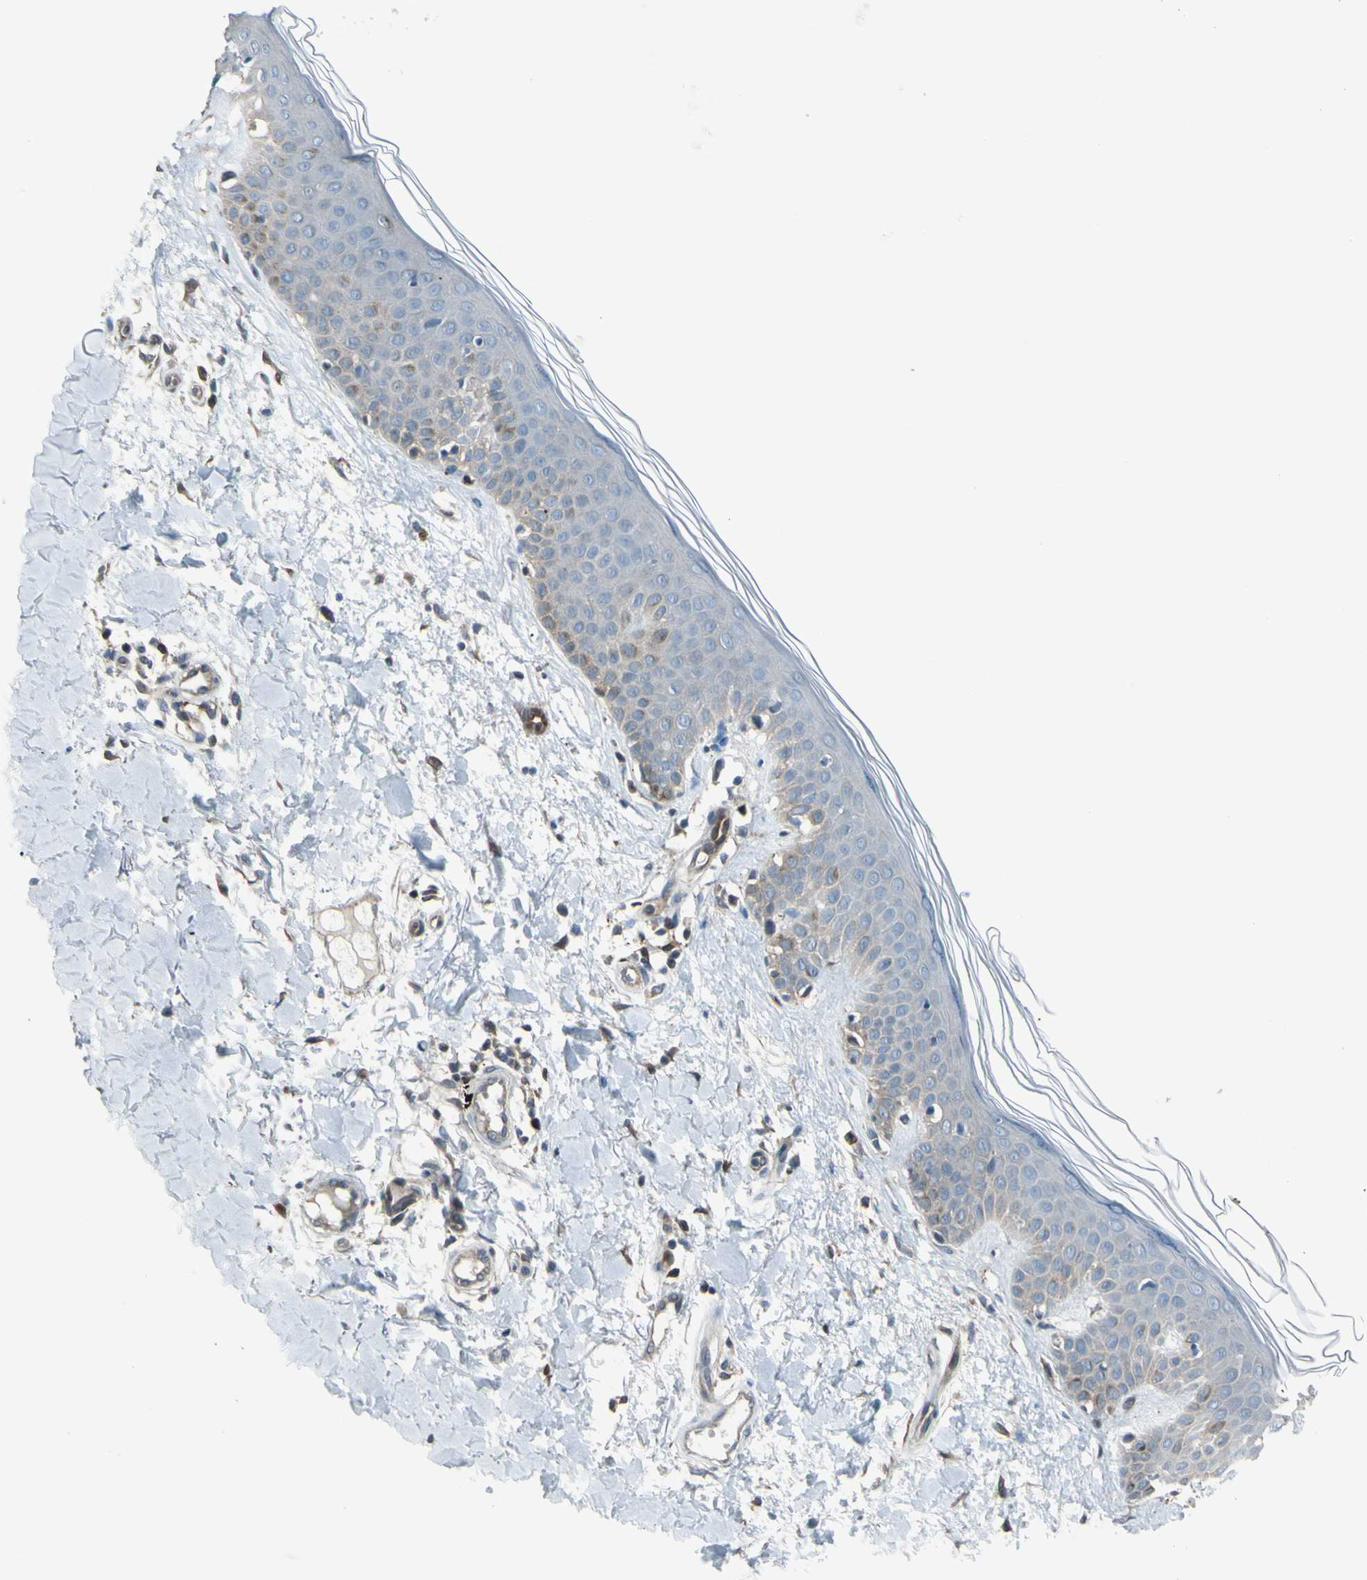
{"staining": {"intensity": "moderate", "quantity": "25%-75%", "location": "cytoplasmic/membranous"}, "tissue": "skin", "cell_type": "Fibroblasts", "image_type": "normal", "snomed": [{"axis": "morphology", "description": "Normal tissue, NOS"}, {"axis": "topography", "description": "Skin"}], "caption": "Fibroblasts reveal medium levels of moderate cytoplasmic/membranous staining in approximately 25%-75% of cells in benign skin.", "gene": "YWHAQ", "patient": {"sex": "male", "age": 67}}